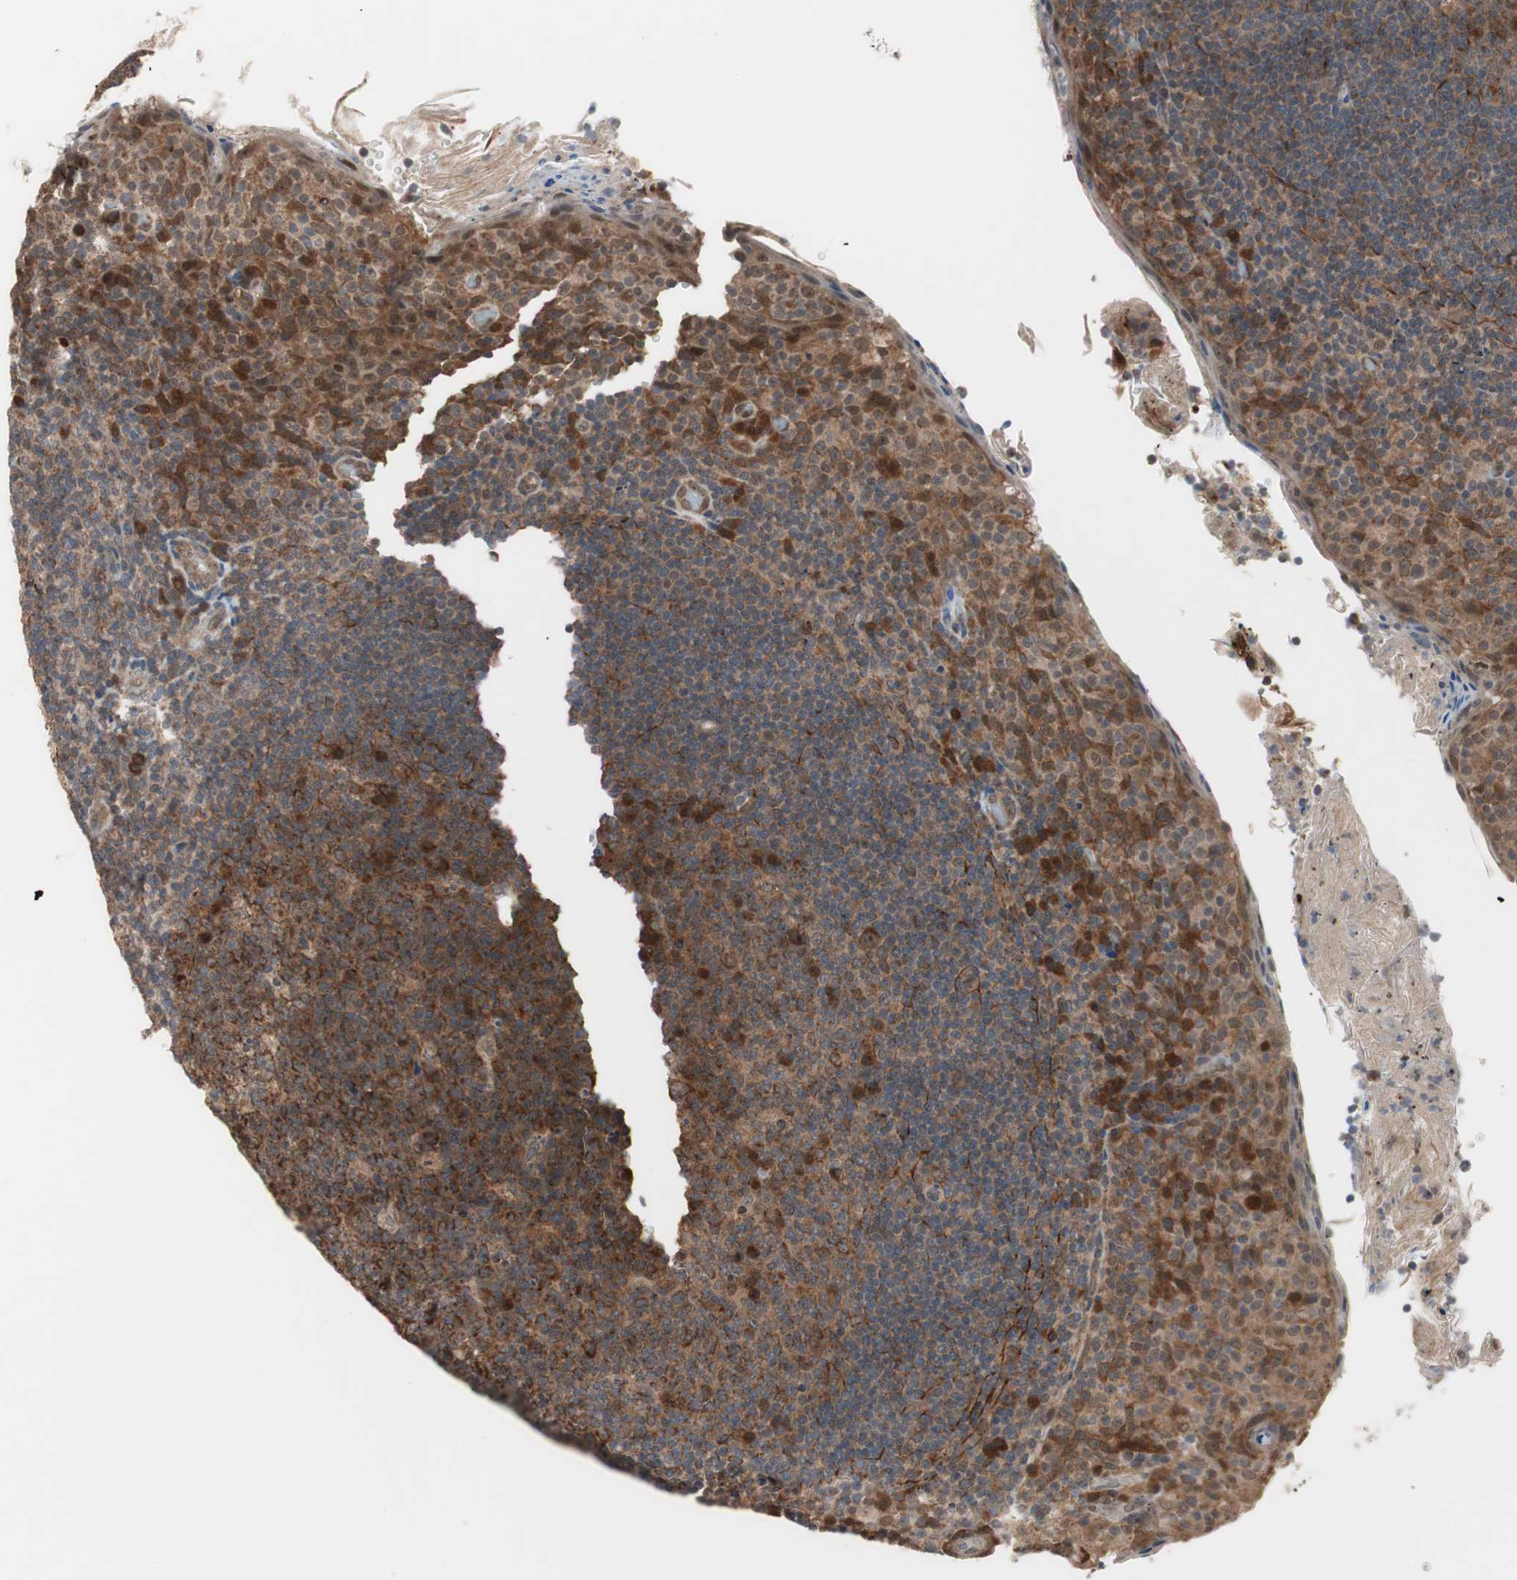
{"staining": {"intensity": "strong", "quantity": ">75%", "location": "cytoplasmic/membranous"}, "tissue": "tonsil", "cell_type": "Germinal center cells", "image_type": "normal", "snomed": [{"axis": "morphology", "description": "Normal tissue, NOS"}, {"axis": "topography", "description": "Tonsil"}], "caption": "A histopathology image of tonsil stained for a protein displays strong cytoplasmic/membranous brown staining in germinal center cells. The staining was performed using DAB to visualize the protein expression in brown, while the nuclei were stained in blue with hematoxylin (Magnification: 20x).", "gene": "HMBS", "patient": {"sex": "male", "age": 17}}